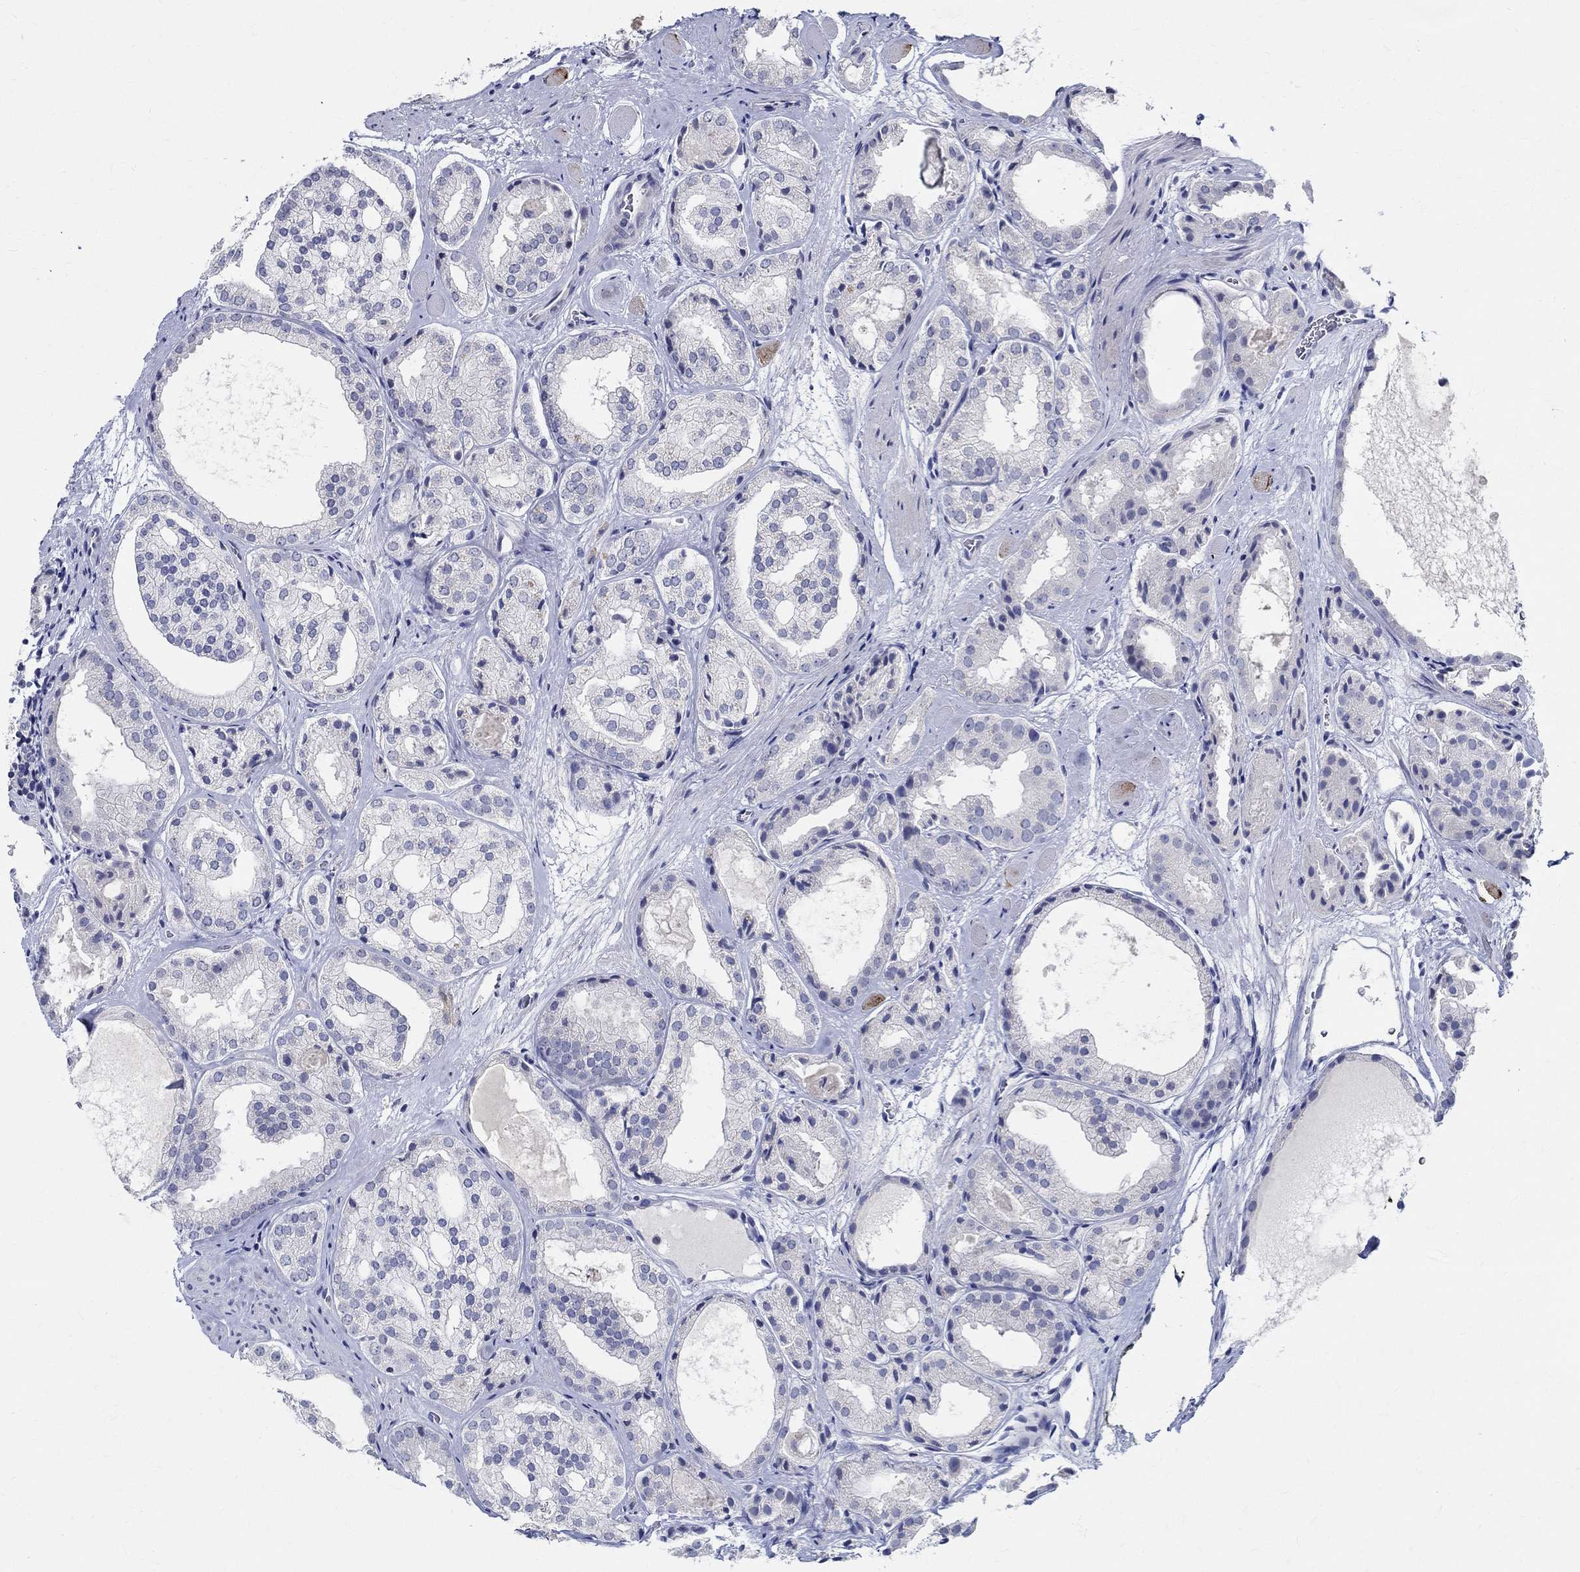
{"staining": {"intensity": "negative", "quantity": "none", "location": "none"}, "tissue": "prostate cancer", "cell_type": "Tumor cells", "image_type": "cancer", "snomed": [{"axis": "morphology", "description": "Adenocarcinoma, Low grade"}, {"axis": "topography", "description": "Prostate"}], "caption": "IHC of prostate cancer (low-grade adenocarcinoma) exhibits no expression in tumor cells.", "gene": "CETN1", "patient": {"sex": "male", "age": 69}}